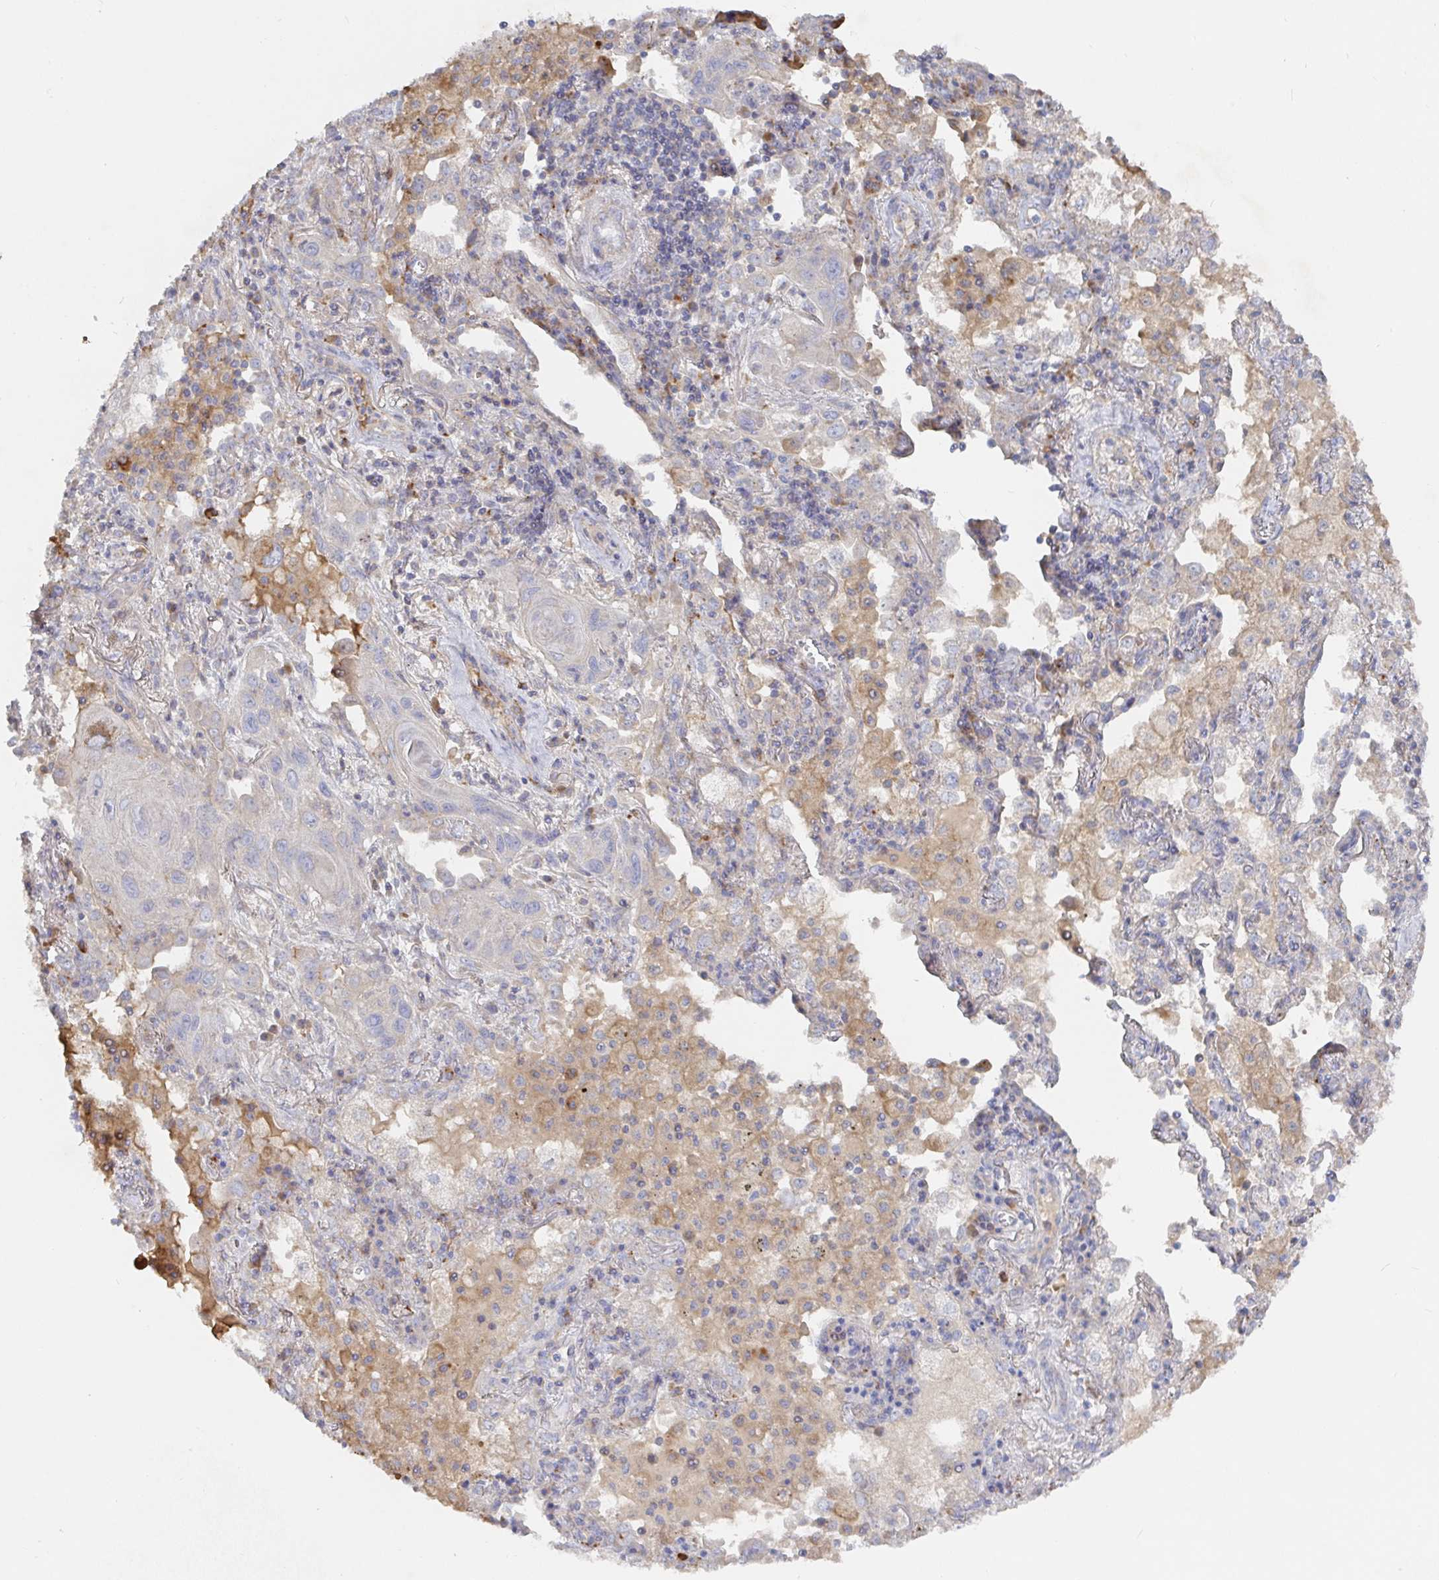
{"staining": {"intensity": "negative", "quantity": "none", "location": "none"}, "tissue": "lung cancer", "cell_type": "Tumor cells", "image_type": "cancer", "snomed": [{"axis": "morphology", "description": "Squamous cell carcinoma, NOS"}, {"axis": "topography", "description": "Lung"}], "caption": "DAB immunohistochemical staining of lung squamous cell carcinoma reveals no significant expression in tumor cells.", "gene": "IRAK2", "patient": {"sex": "male", "age": 79}}